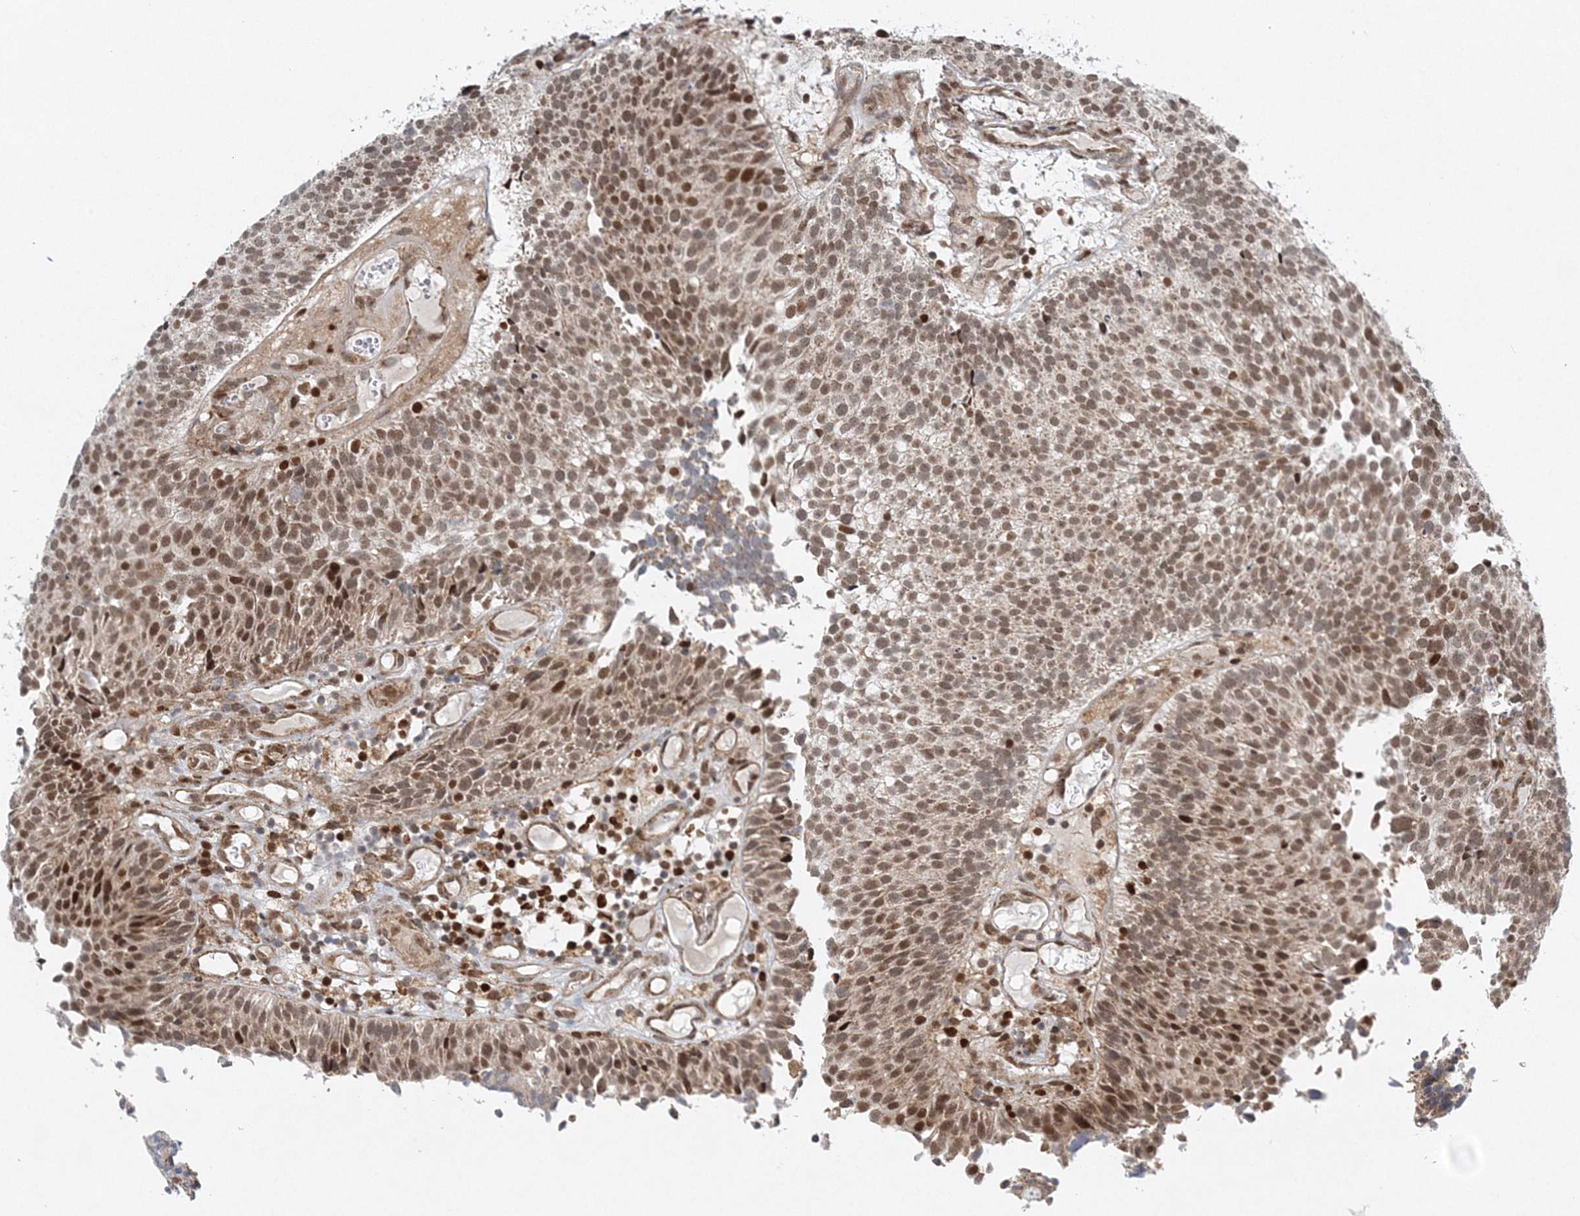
{"staining": {"intensity": "moderate", "quantity": ">75%", "location": "cytoplasmic/membranous,nuclear"}, "tissue": "urothelial cancer", "cell_type": "Tumor cells", "image_type": "cancer", "snomed": [{"axis": "morphology", "description": "Urothelial carcinoma, Low grade"}, {"axis": "topography", "description": "Urinary bladder"}], "caption": "The histopathology image shows staining of low-grade urothelial carcinoma, revealing moderate cytoplasmic/membranous and nuclear protein staining (brown color) within tumor cells. The protein is stained brown, and the nuclei are stained in blue (DAB (3,3'-diaminobenzidine) IHC with brightfield microscopy, high magnification).", "gene": "RAB11FIP2", "patient": {"sex": "male", "age": 86}}